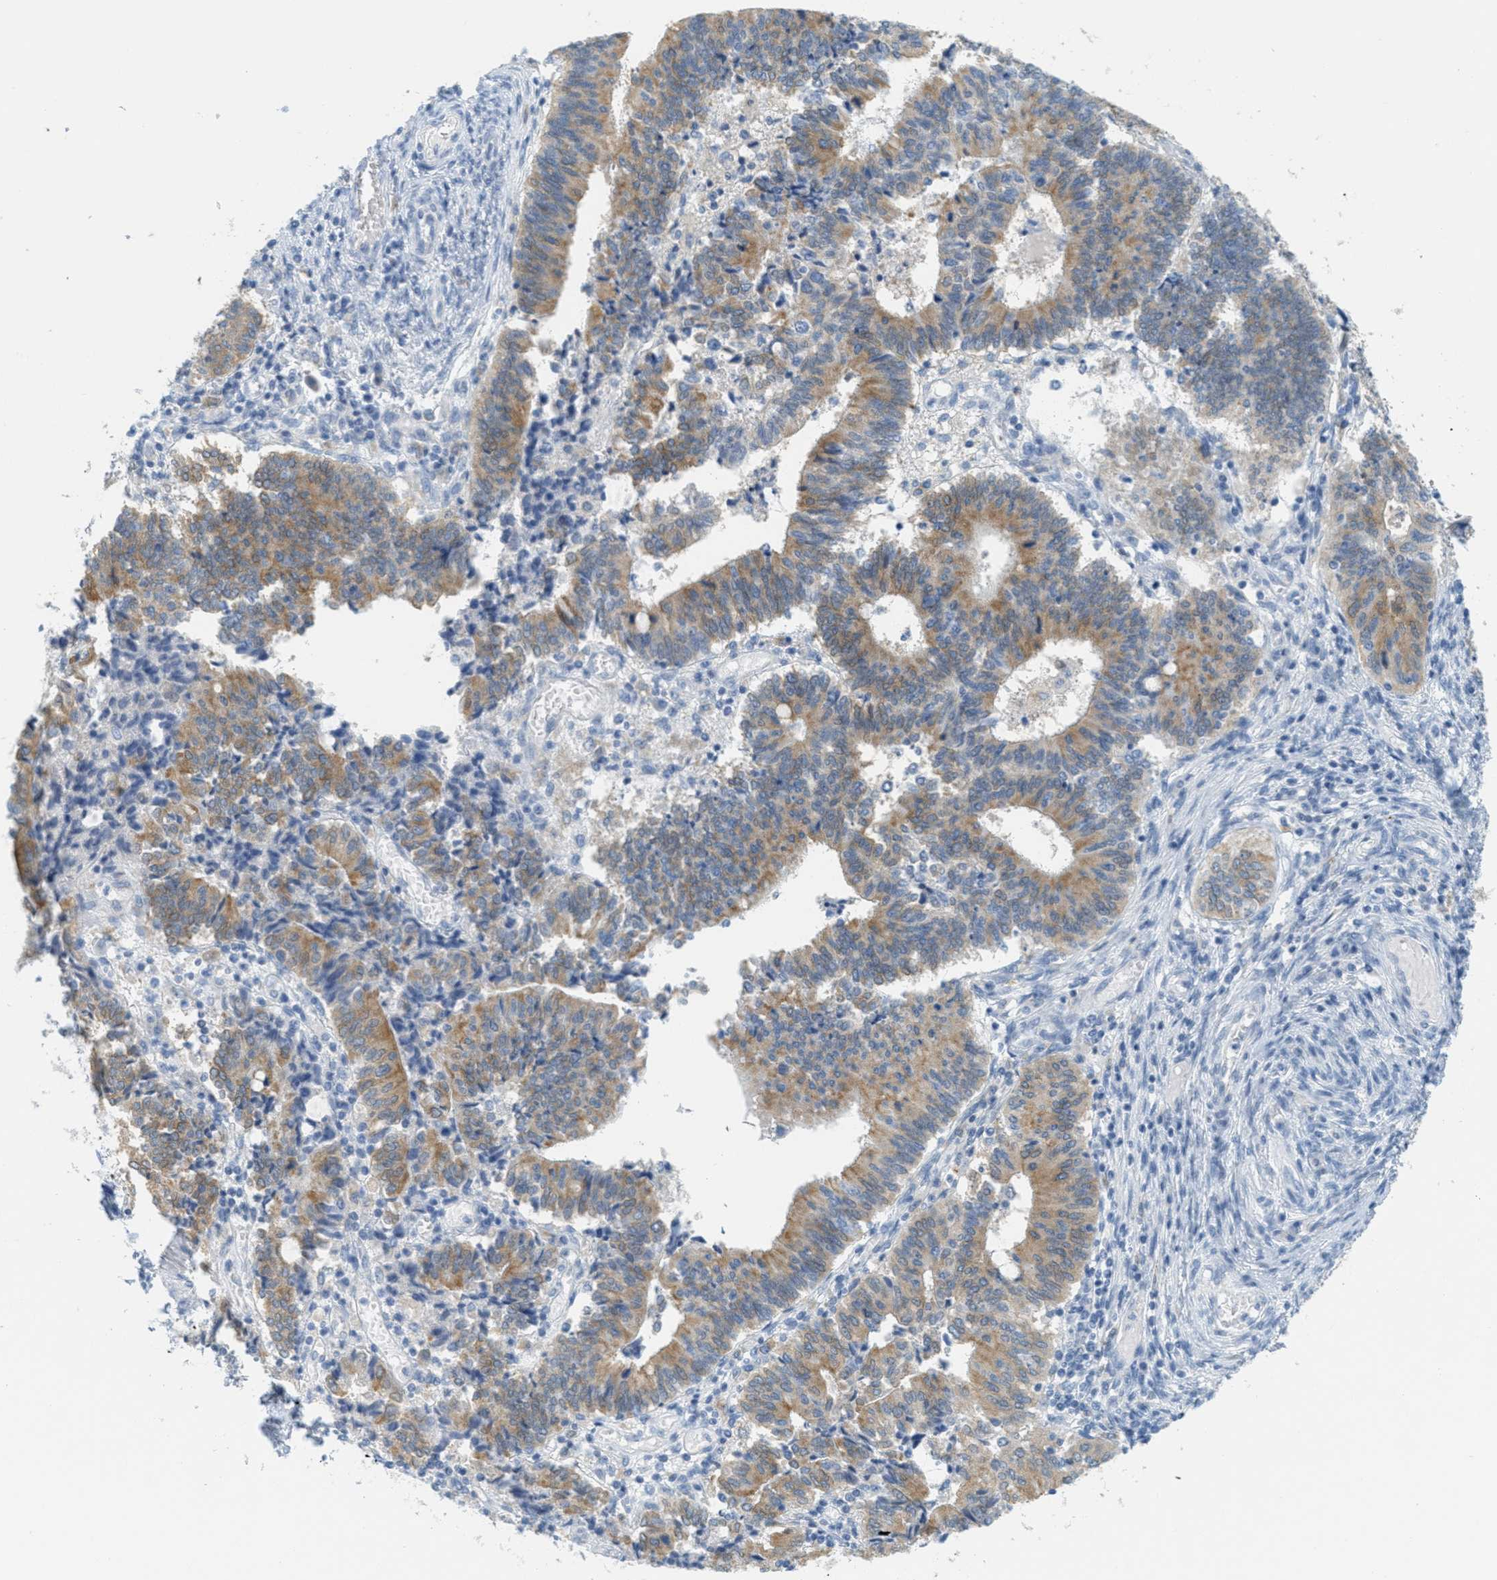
{"staining": {"intensity": "moderate", "quantity": ">75%", "location": "cytoplasmic/membranous"}, "tissue": "cervical cancer", "cell_type": "Tumor cells", "image_type": "cancer", "snomed": [{"axis": "morphology", "description": "Adenocarcinoma, NOS"}, {"axis": "topography", "description": "Cervix"}], "caption": "Protein staining reveals moderate cytoplasmic/membranous positivity in approximately >75% of tumor cells in cervical adenocarcinoma.", "gene": "TEX264", "patient": {"sex": "female", "age": 44}}